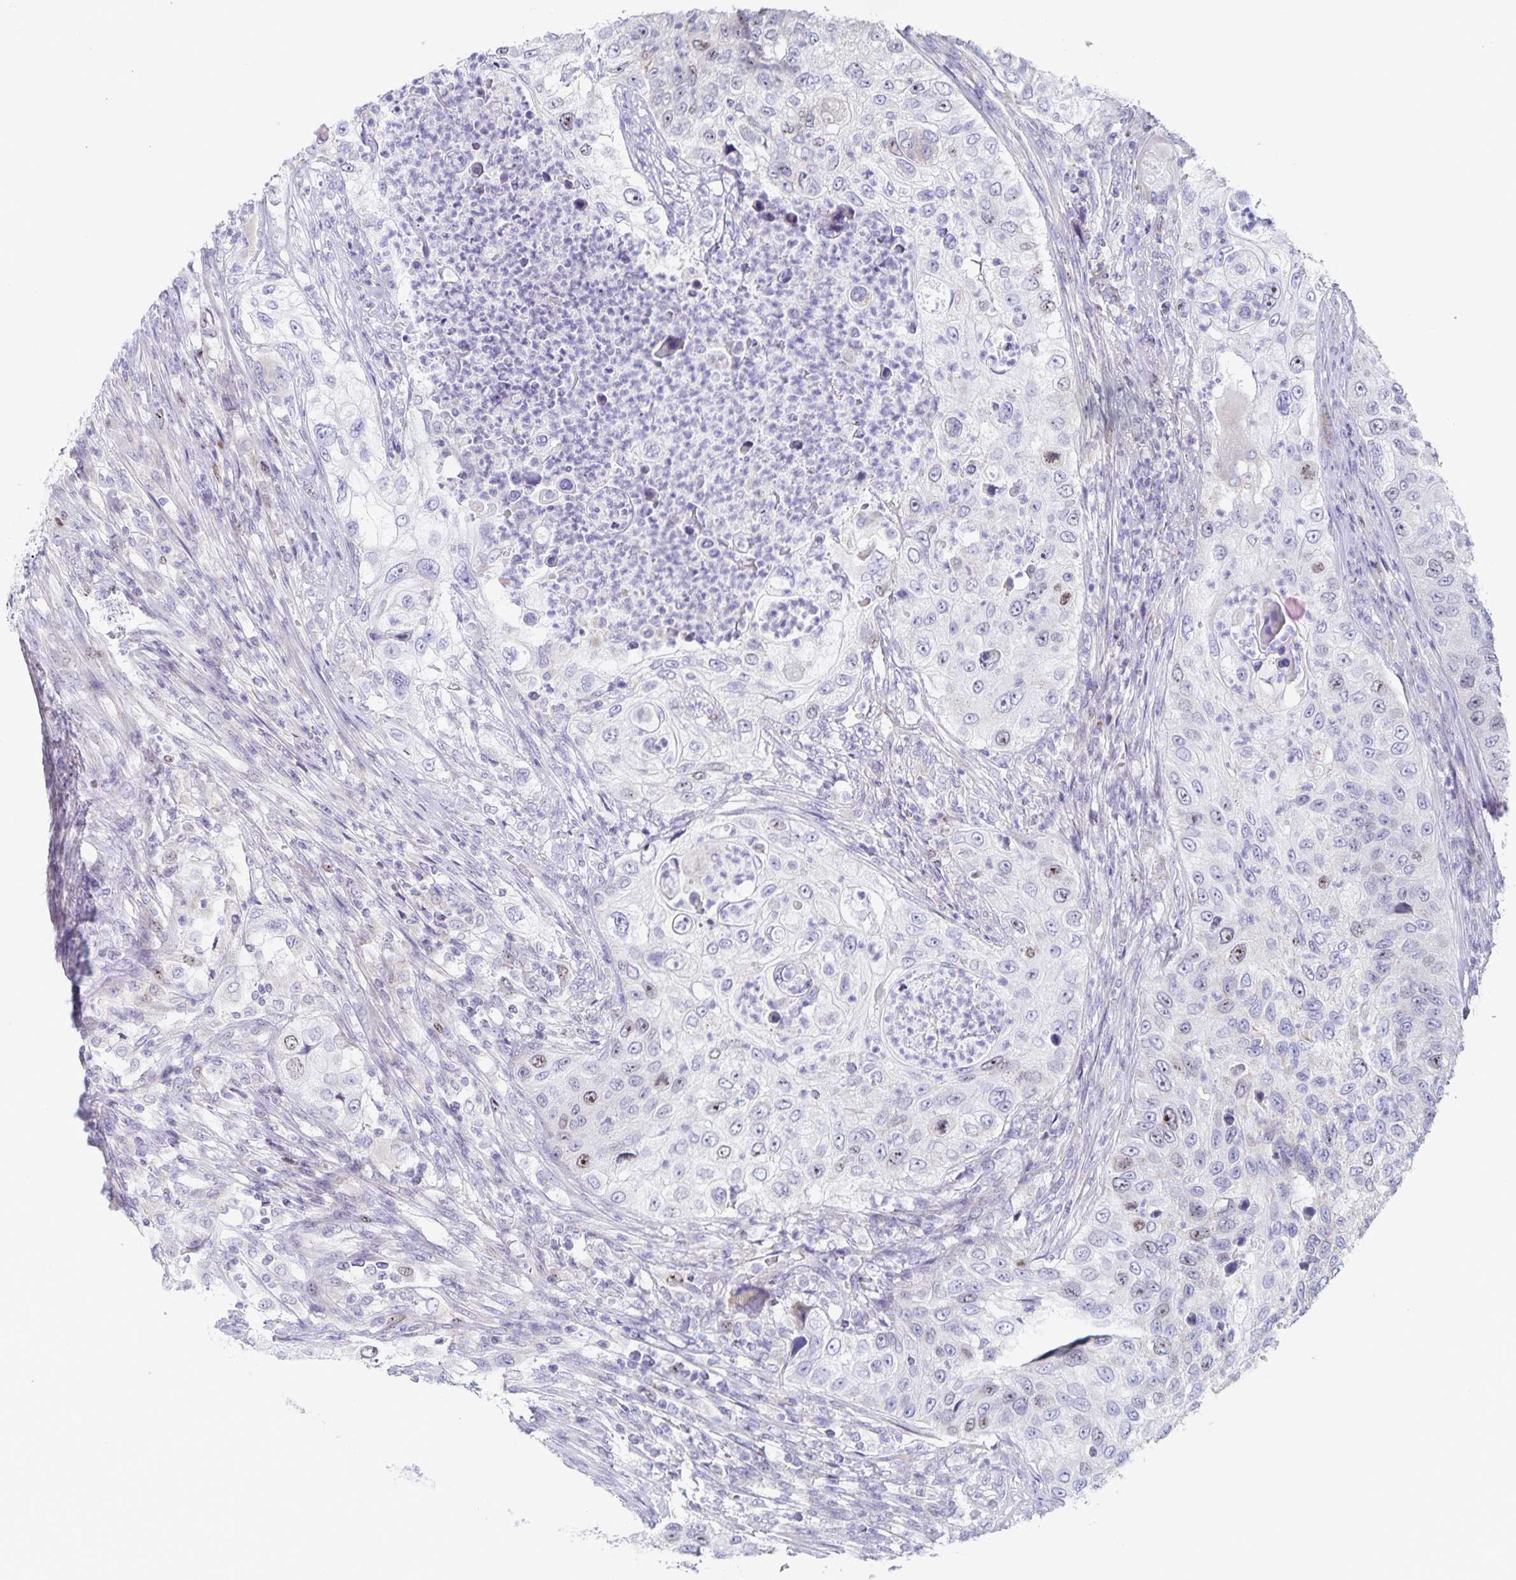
{"staining": {"intensity": "moderate", "quantity": "<25%", "location": "nuclear"}, "tissue": "urothelial cancer", "cell_type": "Tumor cells", "image_type": "cancer", "snomed": [{"axis": "morphology", "description": "Urothelial carcinoma, High grade"}, {"axis": "topography", "description": "Urinary bladder"}], "caption": "This image demonstrates immunohistochemistry staining of urothelial cancer, with low moderate nuclear expression in approximately <25% of tumor cells.", "gene": "CENPH", "patient": {"sex": "female", "age": 60}}